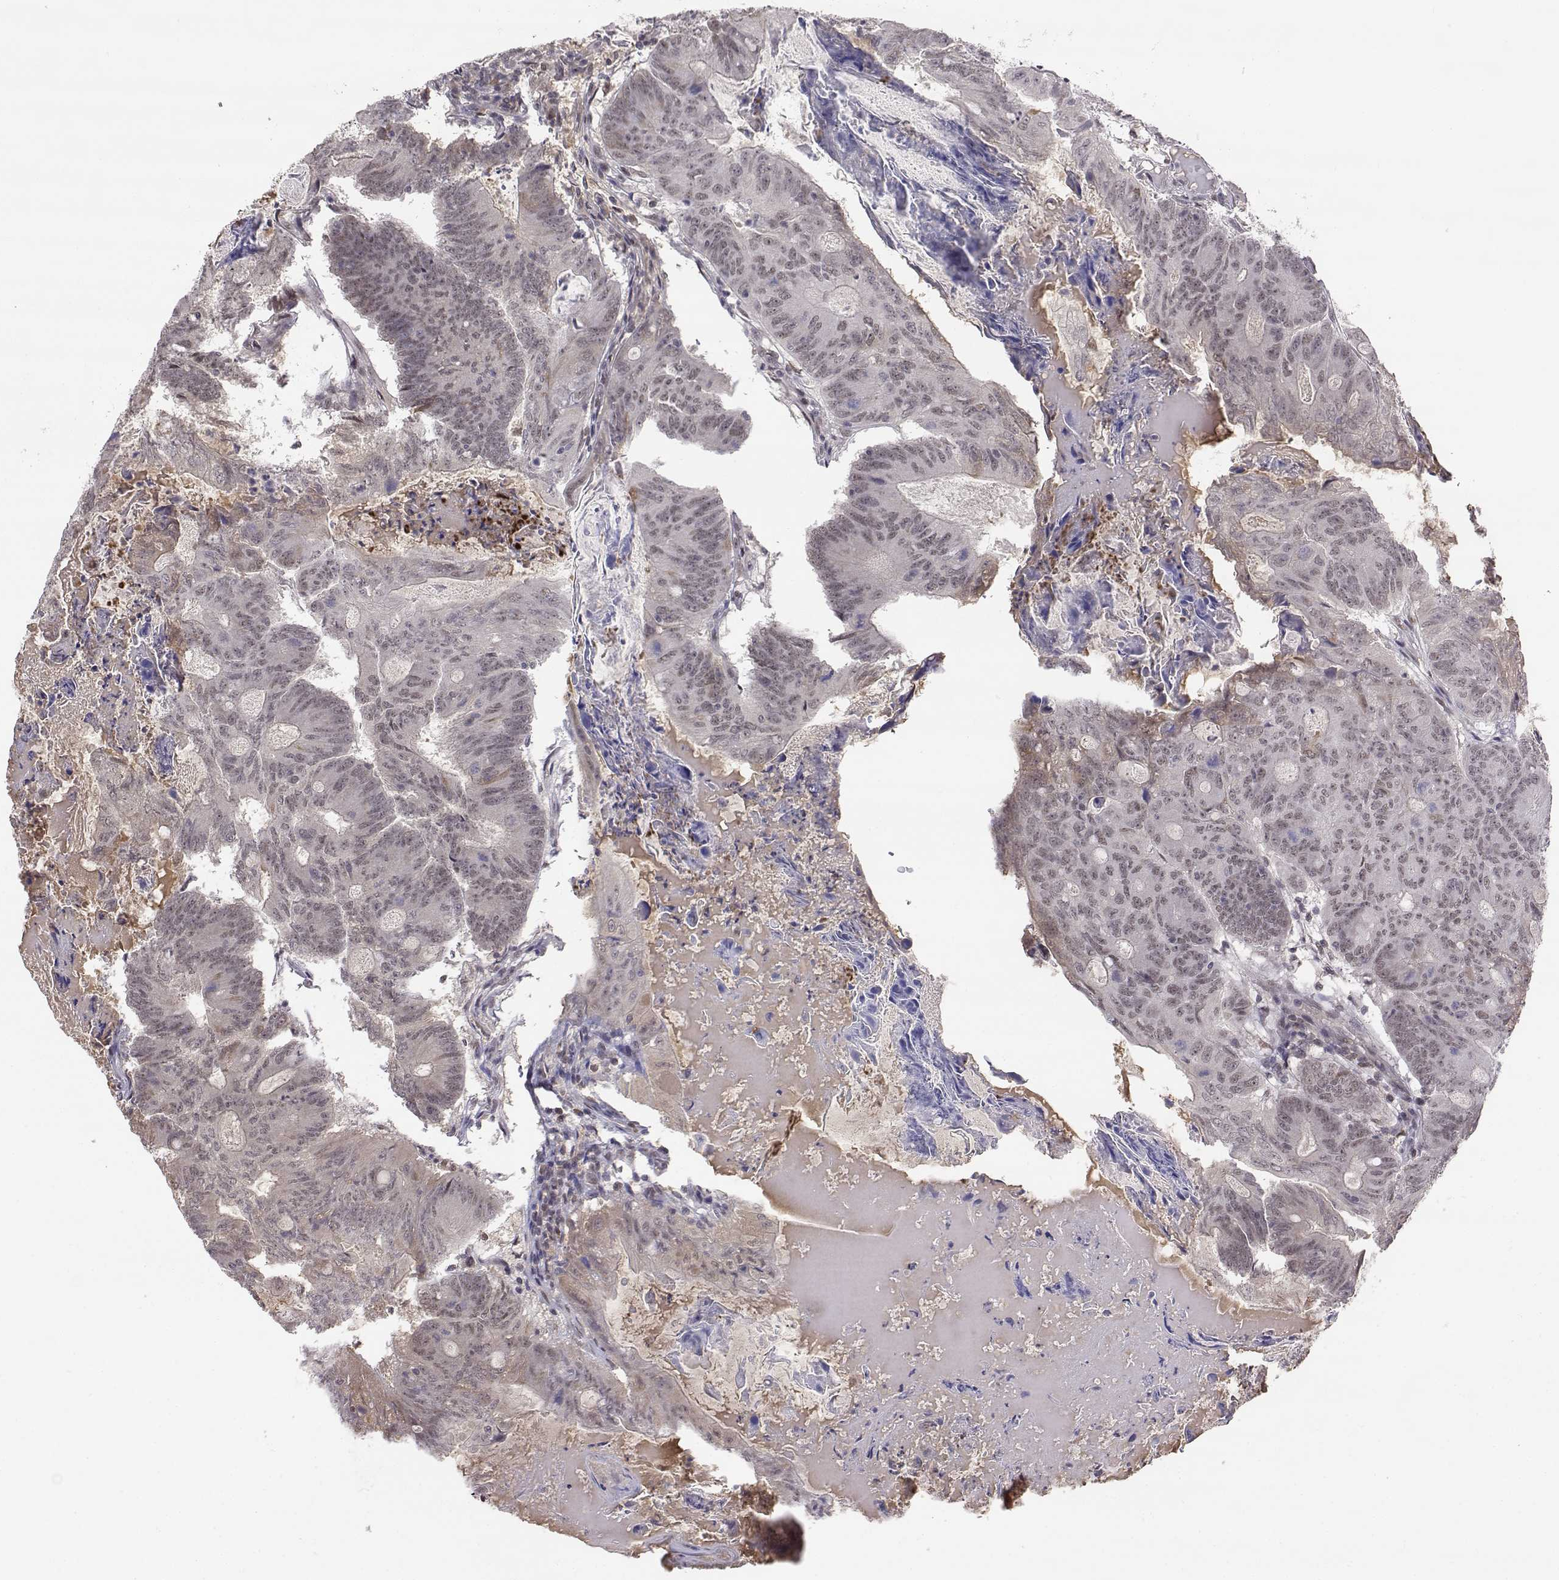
{"staining": {"intensity": "negative", "quantity": "none", "location": "none"}, "tissue": "colorectal cancer", "cell_type": "Tumor cells", "image_type": "cancer", "snomed": [{"axis": "morphology", "description": "Adenocarcinoma, NOS"}, {"axis": "topography", "description": "Colon"}], "caption": "Tumor cells are negative for protein expression in human colorectal adenocarcinoma. (Stains: DAB IHC with hematoxylin counter stain, Microscopy: brightfield microscopy at high magnification).", "gene": "ITGA7", "patient": {"sex": "female", "age": 70}}